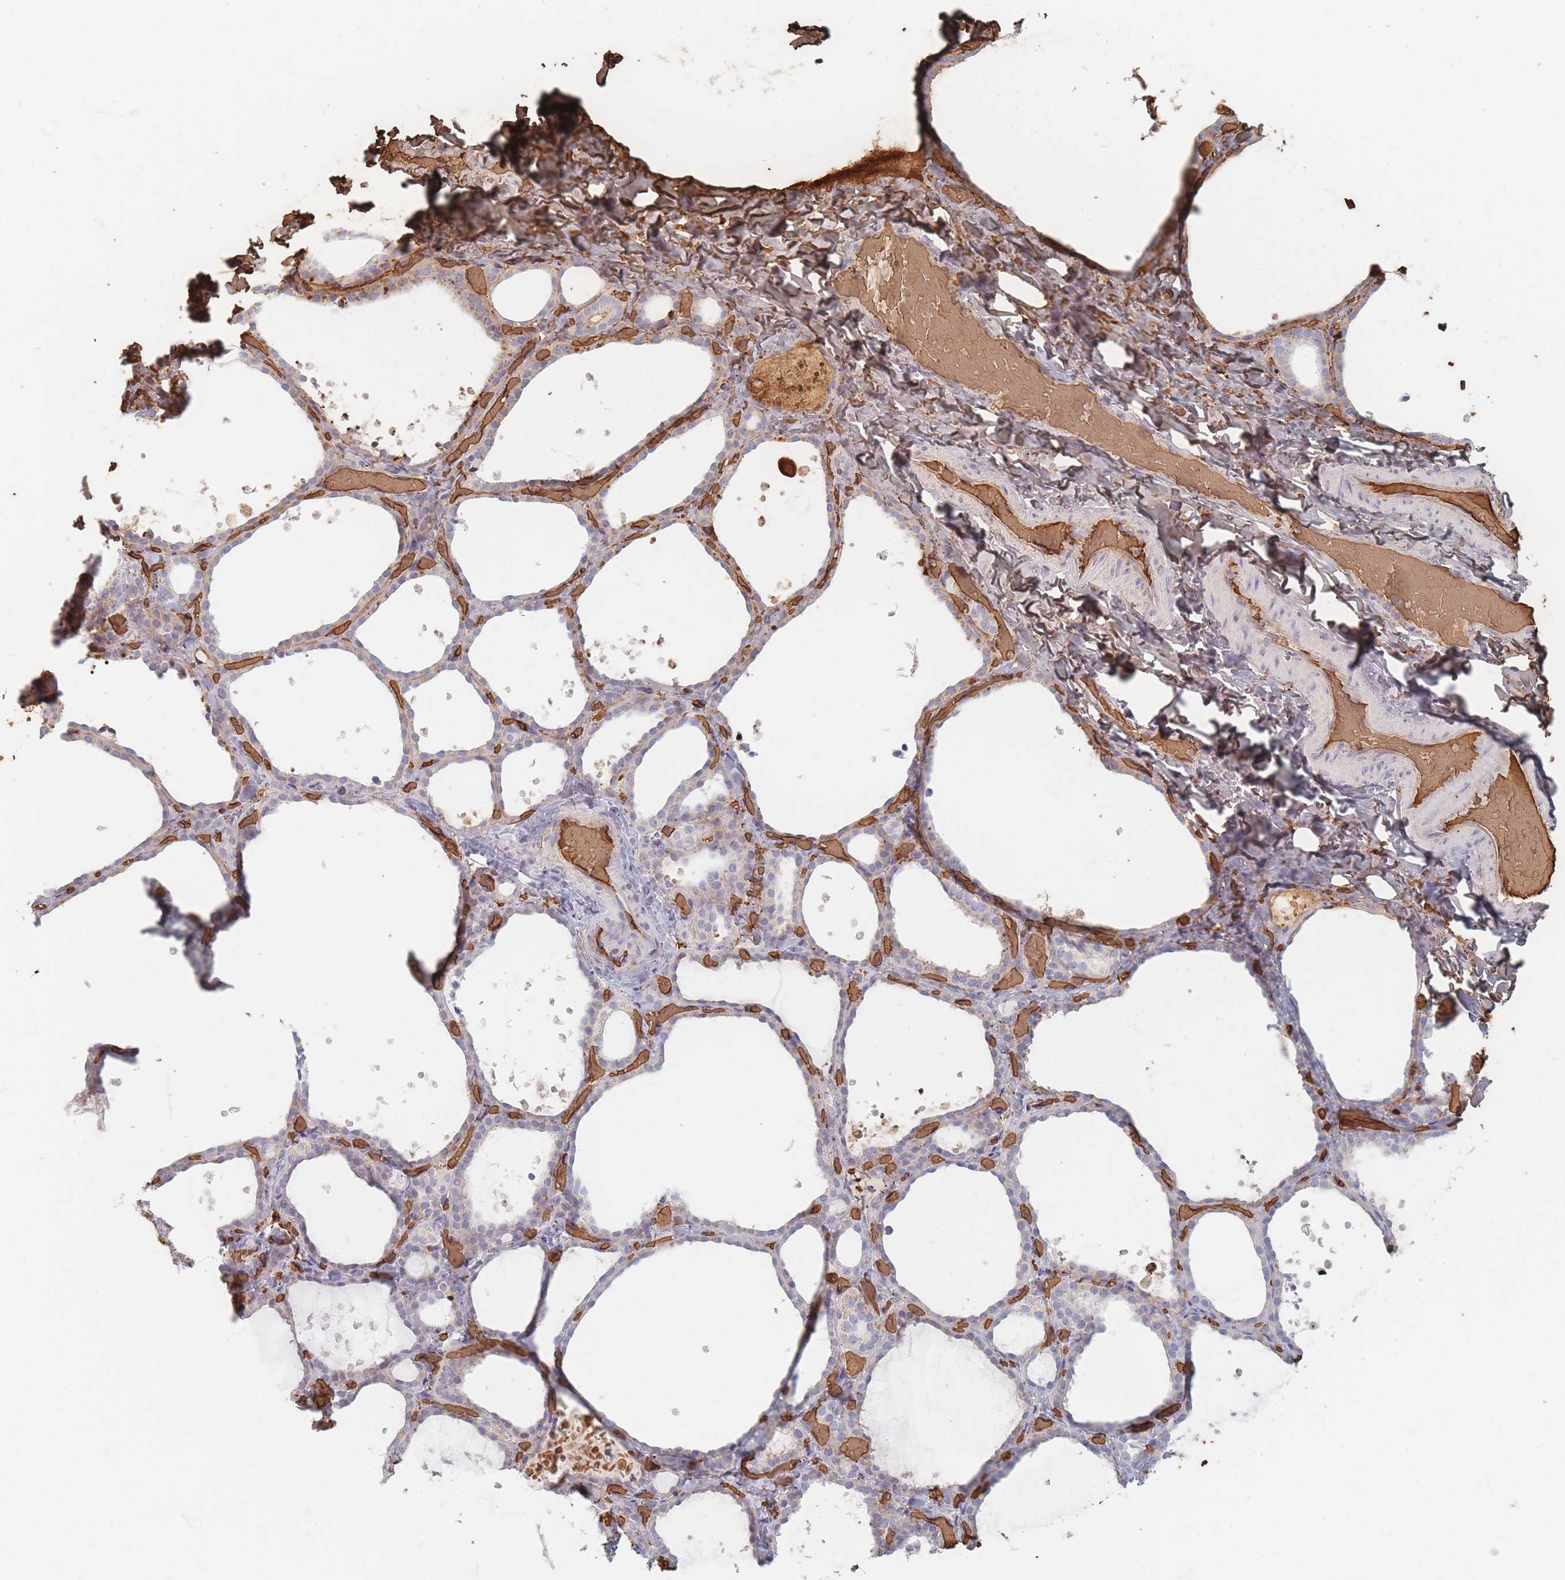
{"staining": {"intensity": "weak", "quantity": "<25%", "location": "cytoplasmic/membranous"}, "tissue": "thyroid gland", "cell_type": "Glandular cells", "image_type": "normal", "snomed": [{"axis": "morphology", "description": "Normal tissue, NOS"}, {"axis": "topography", "description": "Thyroid gland"}], "caption": "A high-resolution micrograph shows immunohistochemistry (IHC) staining of unremarkable thyroid gland, which exhibits no significant staining in glandular cells.", "gene": "SLC2A6", "patient": {"sex": "female", "age": 44}}